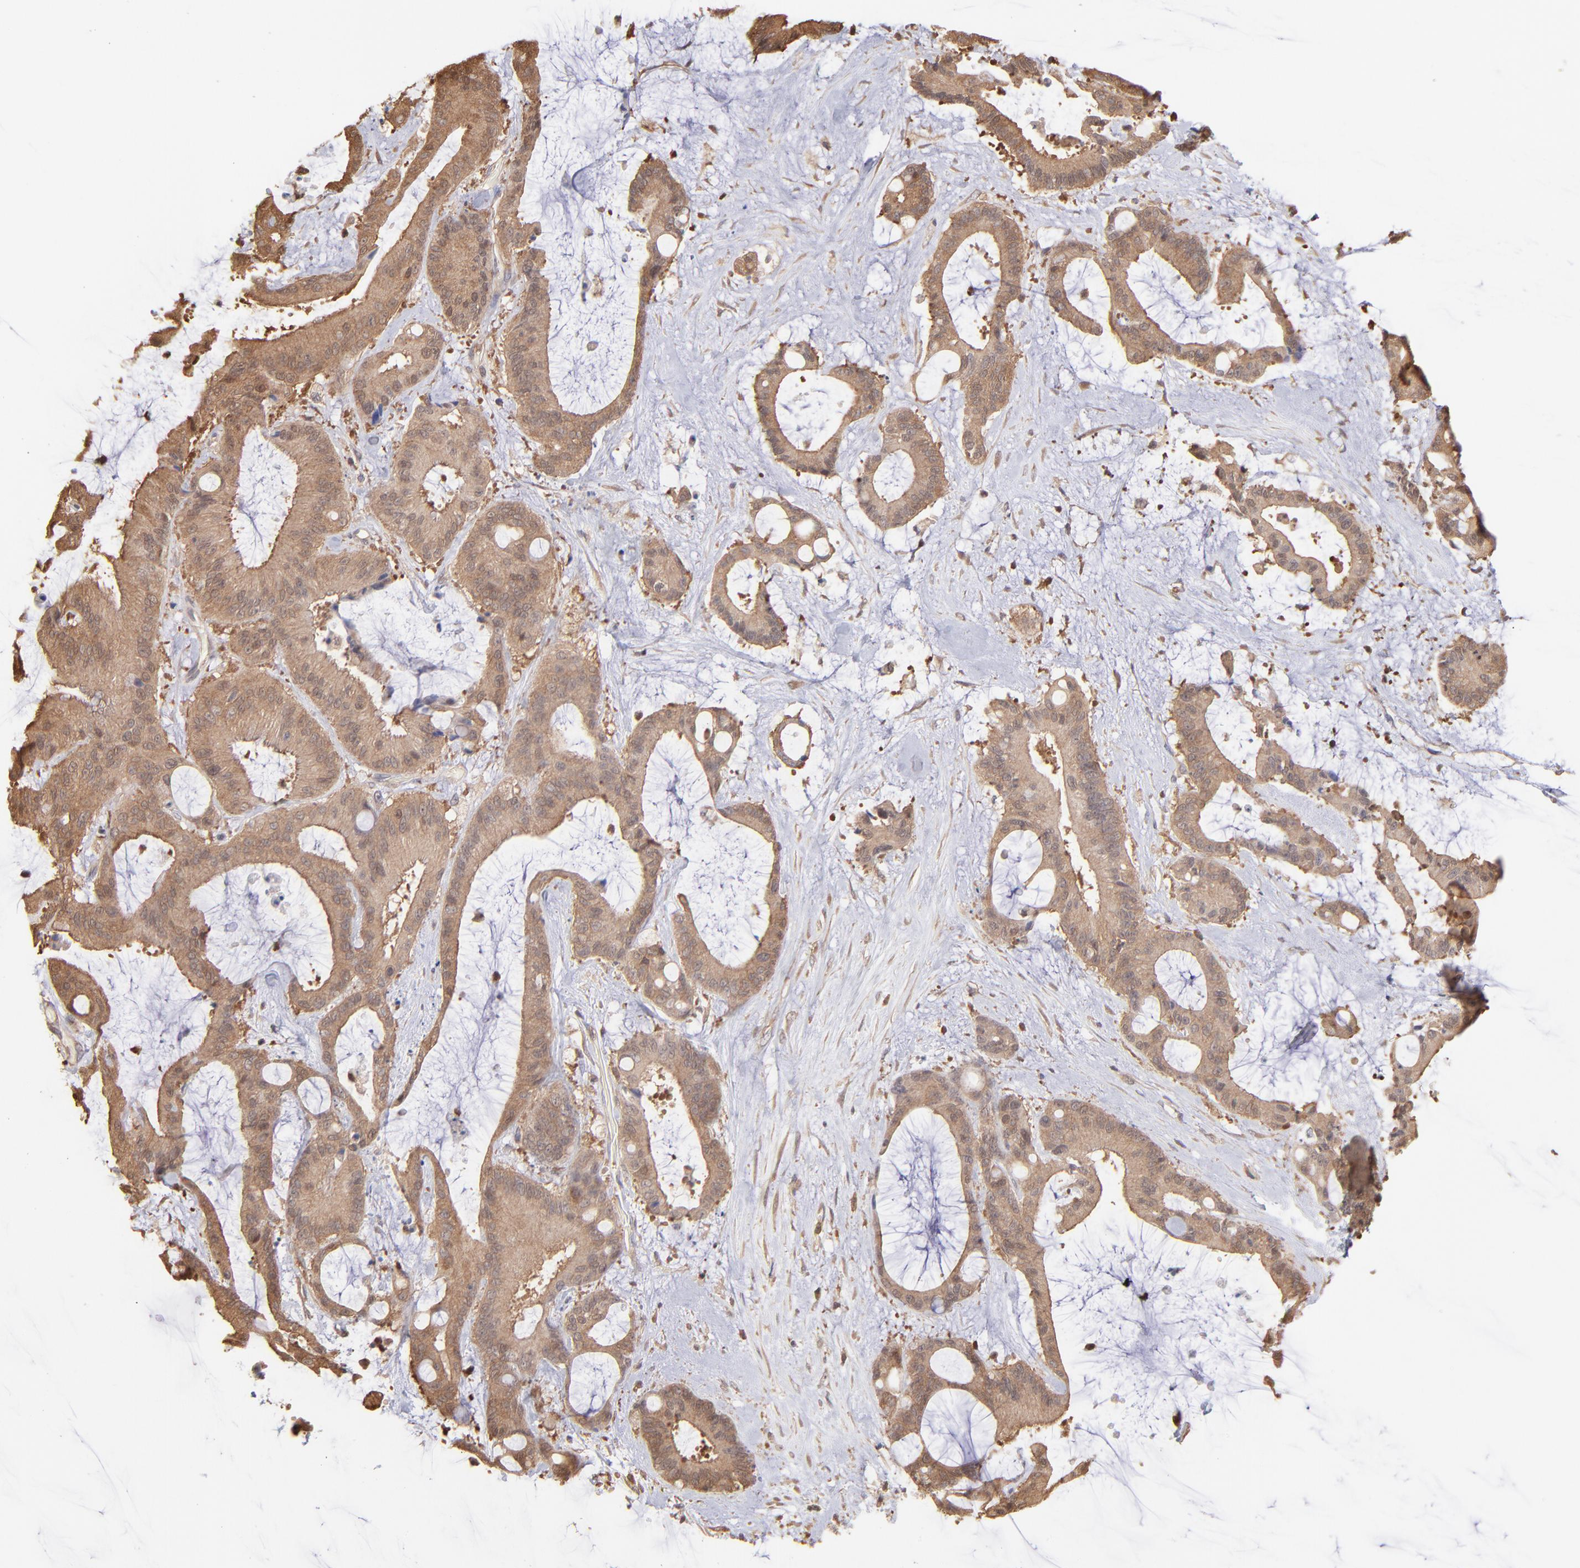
{"staining": {"intensity": "strong", "quantity": ">75%", "location": "cytoplasmic/membranous"}, "tissue": "liver cancer", "cell_type": "Tumor cells", "image_type": "cancer", "snomed": [{"axis": "morphology", "description": "Cholangiocarcinoma"}, {"axis": "topography", "description": "Liver"}], "caption": "Brown immunohistochemical staining in liver cancer (cholangiocarcinoma) shows strong cytoplasmic/membranous staining in approximately >75% of tumor cells. (Stains: DAB (3,3'-diaminobenzidine) in brown, nuclei in blue, Microscopy: brightfield microscopy at high magnification).", "gene": "MAP2K2", "patient": {"sex": "female", "age": 73}}